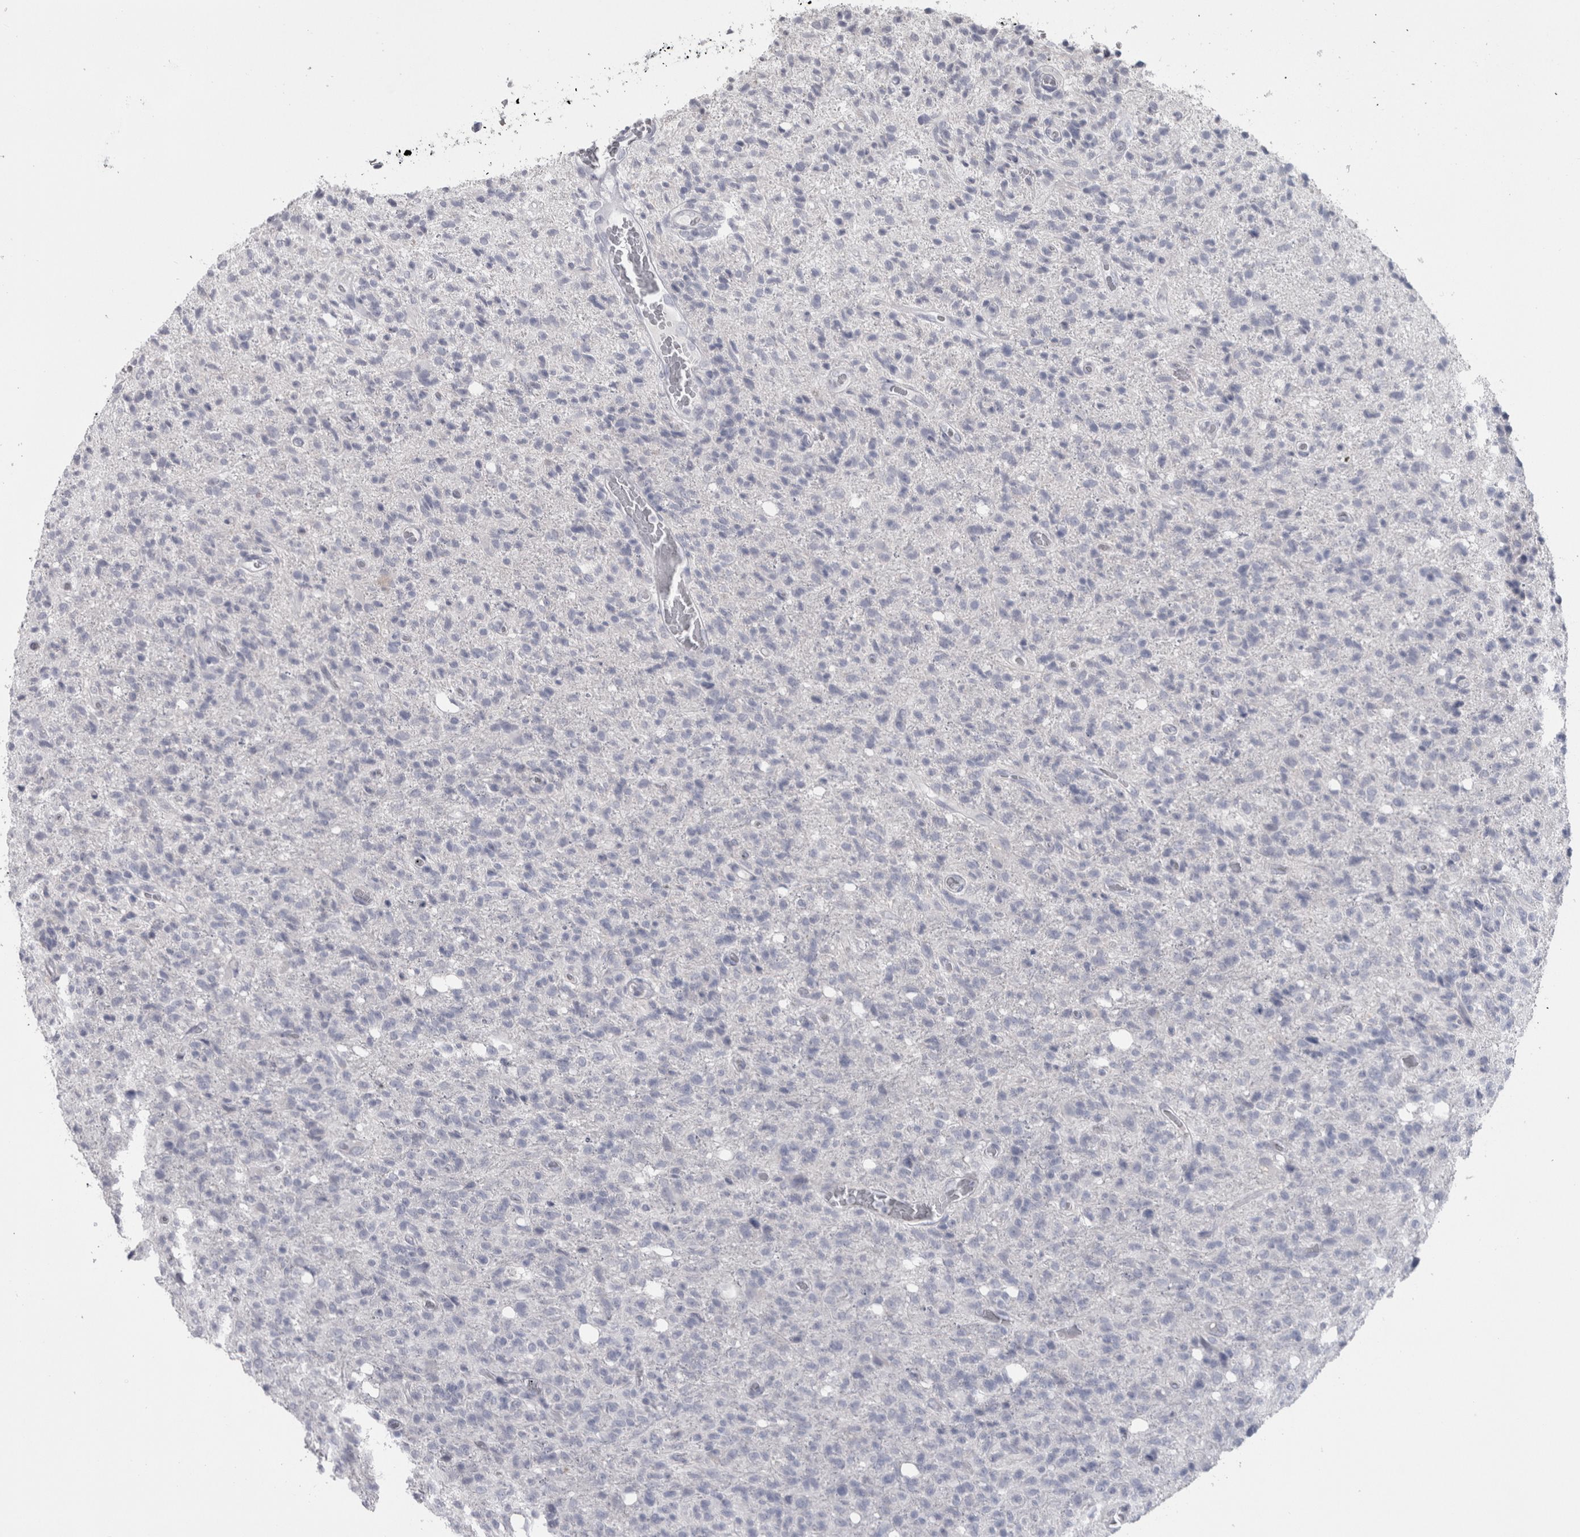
{"staining": {"intensity": "negative", "quantity": "none", "location": "none"}, "tissue": "glioma", "cell_type": "Tumor cells", "image_type": "cancer", "snomed": [{"axis": "morphology", "description": "Glioma, malignant, High grade"}, {"axis": "topography", "description": "Brain"}], "caption": "This photomicrograph is of glioma stained with immunohistochemistry to label a protein in brown with the nuclei are counter-stained blue. There is no expression in tumor cells.", "gene": "MSMB", "patient": {"sex": "female", "age": 57}}